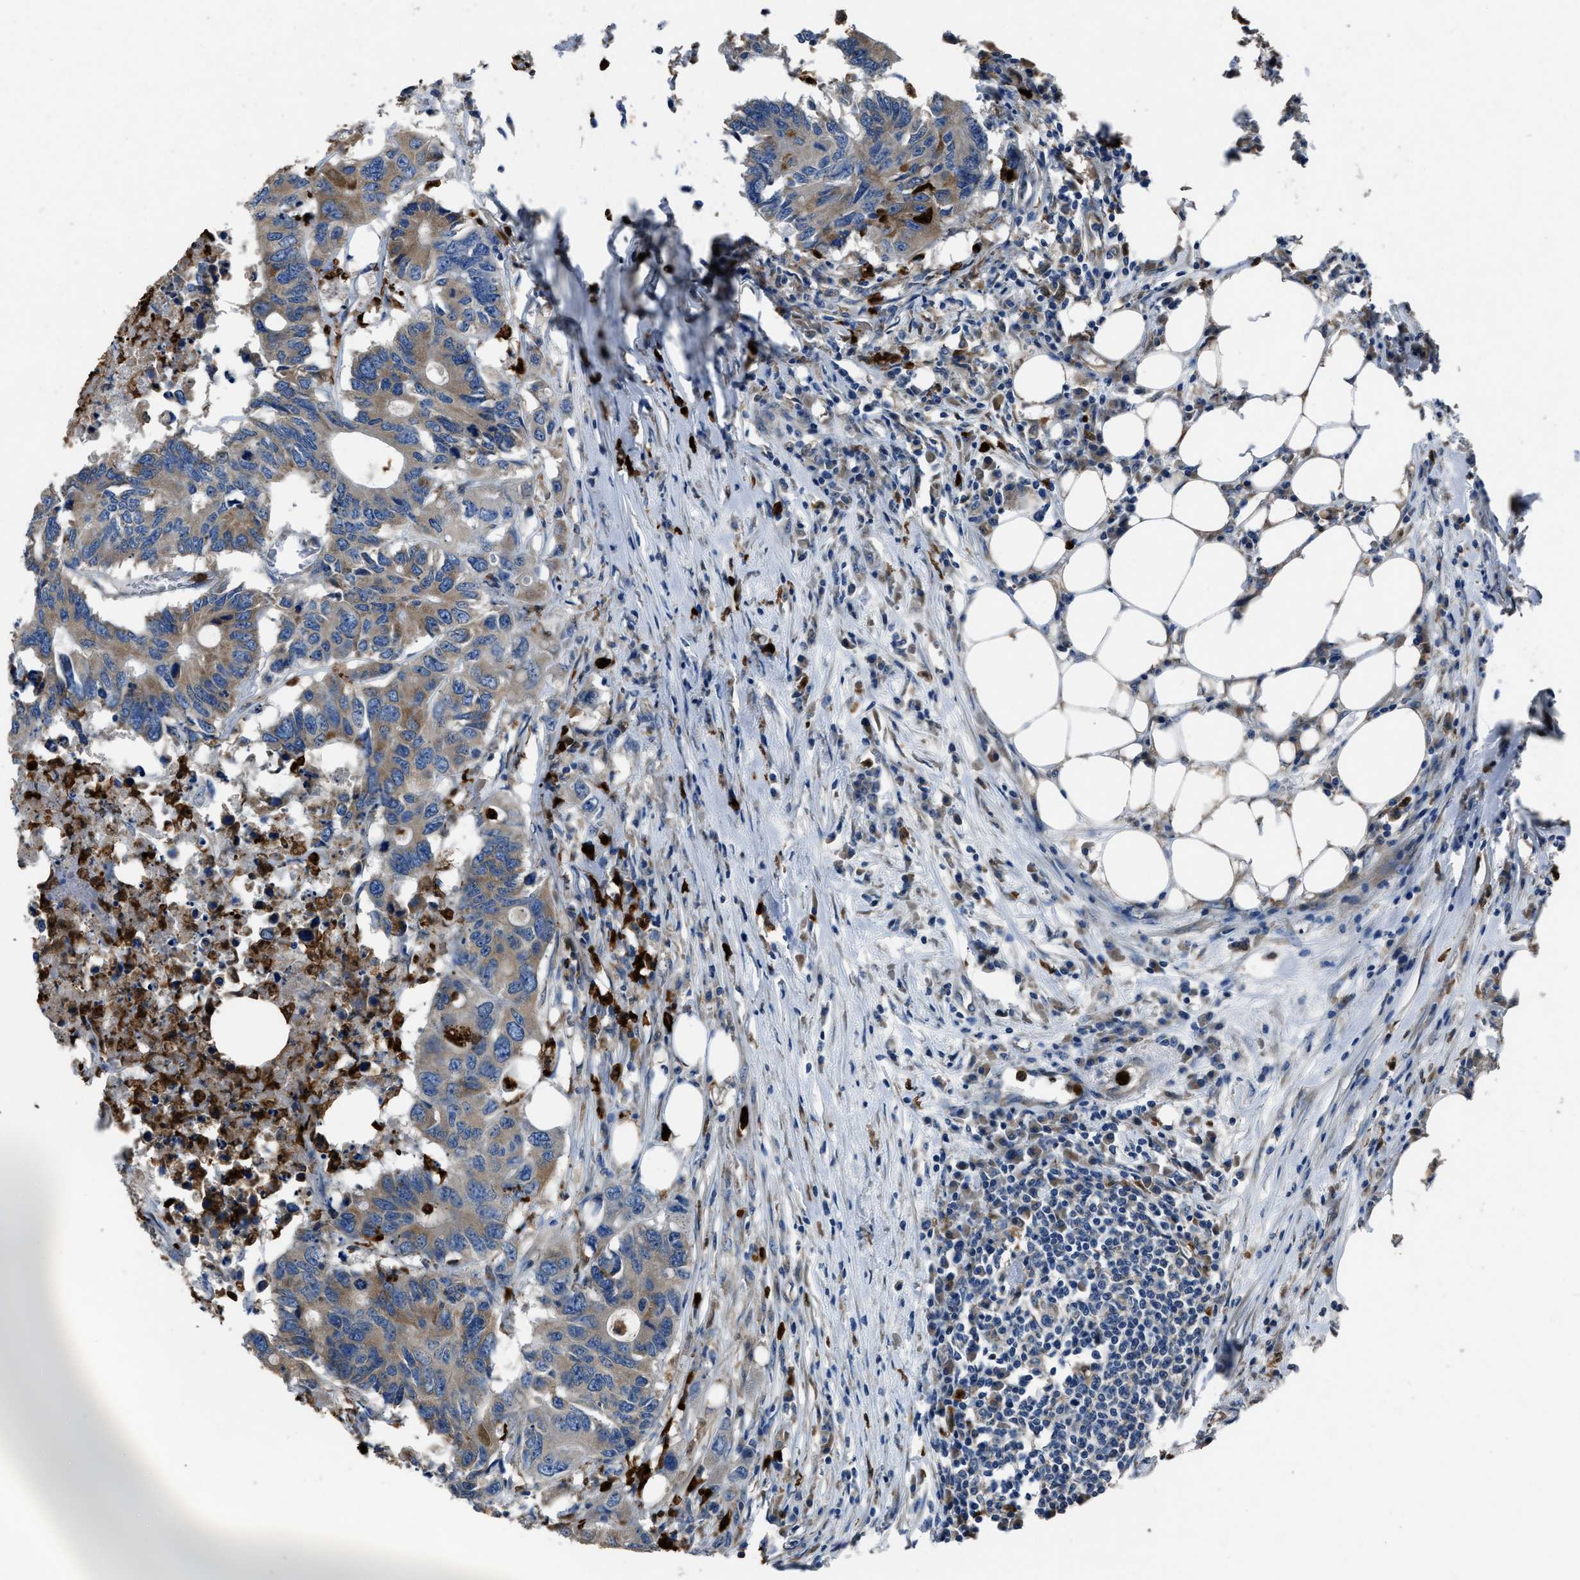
{"staining": {"intensity": "weak", "quantity": ">75%", "location": "cytoplasmic/membranous"}, "tissue": "colorectal cancer", "cell_type": "Tumor cells", "image_type": "cancer", "snomed": [{"axis": "morphology", "description": "Adenocarcinoma, NOS"}, {"axis": "topography", "description": "Colon"}], "caption": "Brown immunohistochemical staining in adenocarcinoma (colorectal) shows weak cytoplasmic/membranous staining in approximately >75% of tumor cells.", "gene": "ANGPT1", "patient": {"sex": "male", "age": 71}}